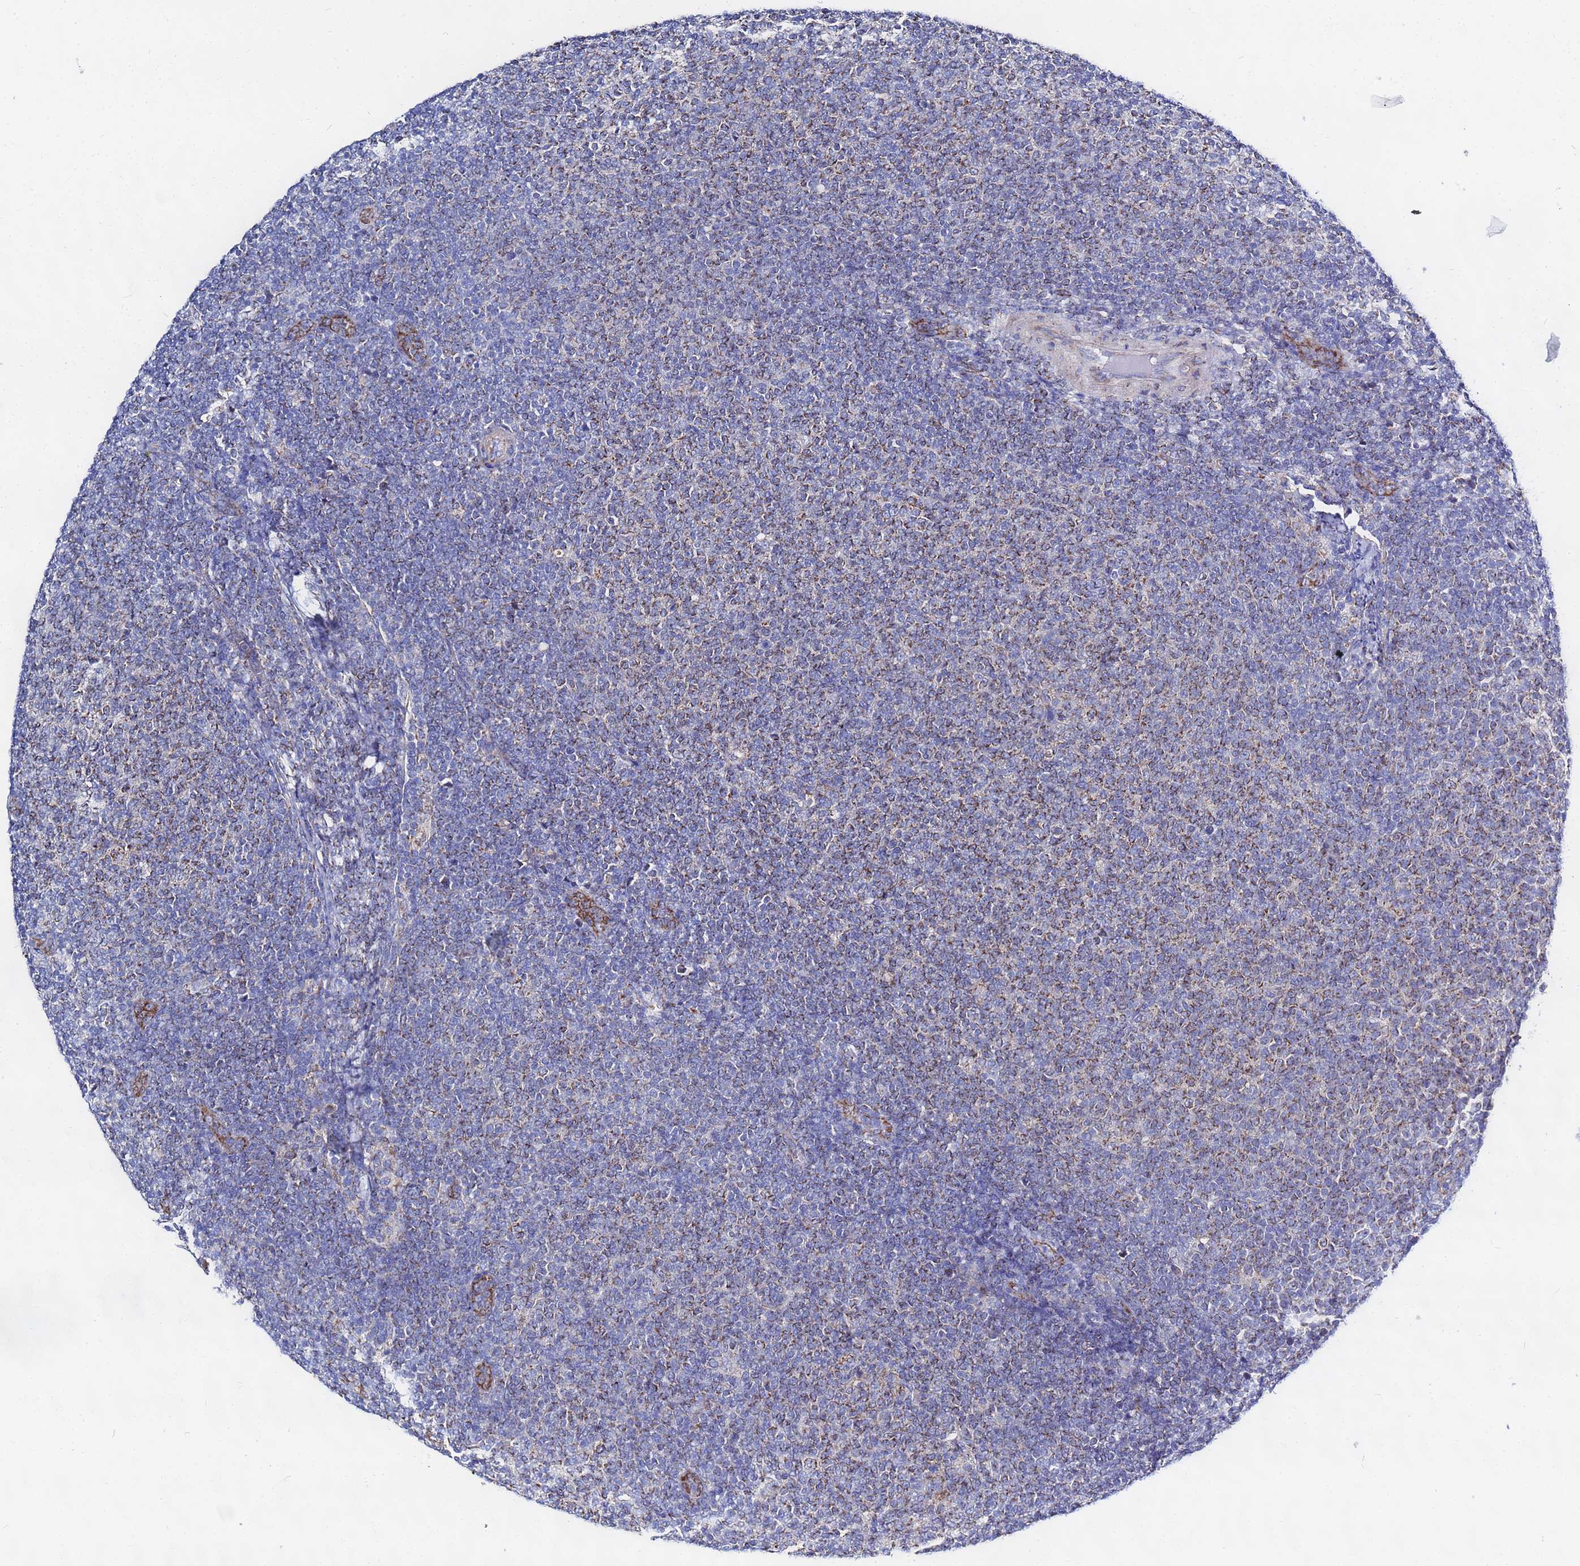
{"staining": {"intensity": "moderate", "quantity": "25%-75%", "location": "cytoplasmic/membranous"}, "tissue": "lymphoma", "cell_type": "Tumor cells", "image_type": "cancer", "snomed": [{"axis": "morphology", "description": "Malignant lymphoma, non-Hodgkin's type, Low grade"}, {"axis": "topography", "description": "Lymph node"}], "caption": "Tumor cells demonstrate medium levels of moderate cytoplasmic/membranous expression in approximately 25%-75% of cells in human lymphoma.", "gene": "FAHD2A", "patient": {"sex": "male", "age": 66}}